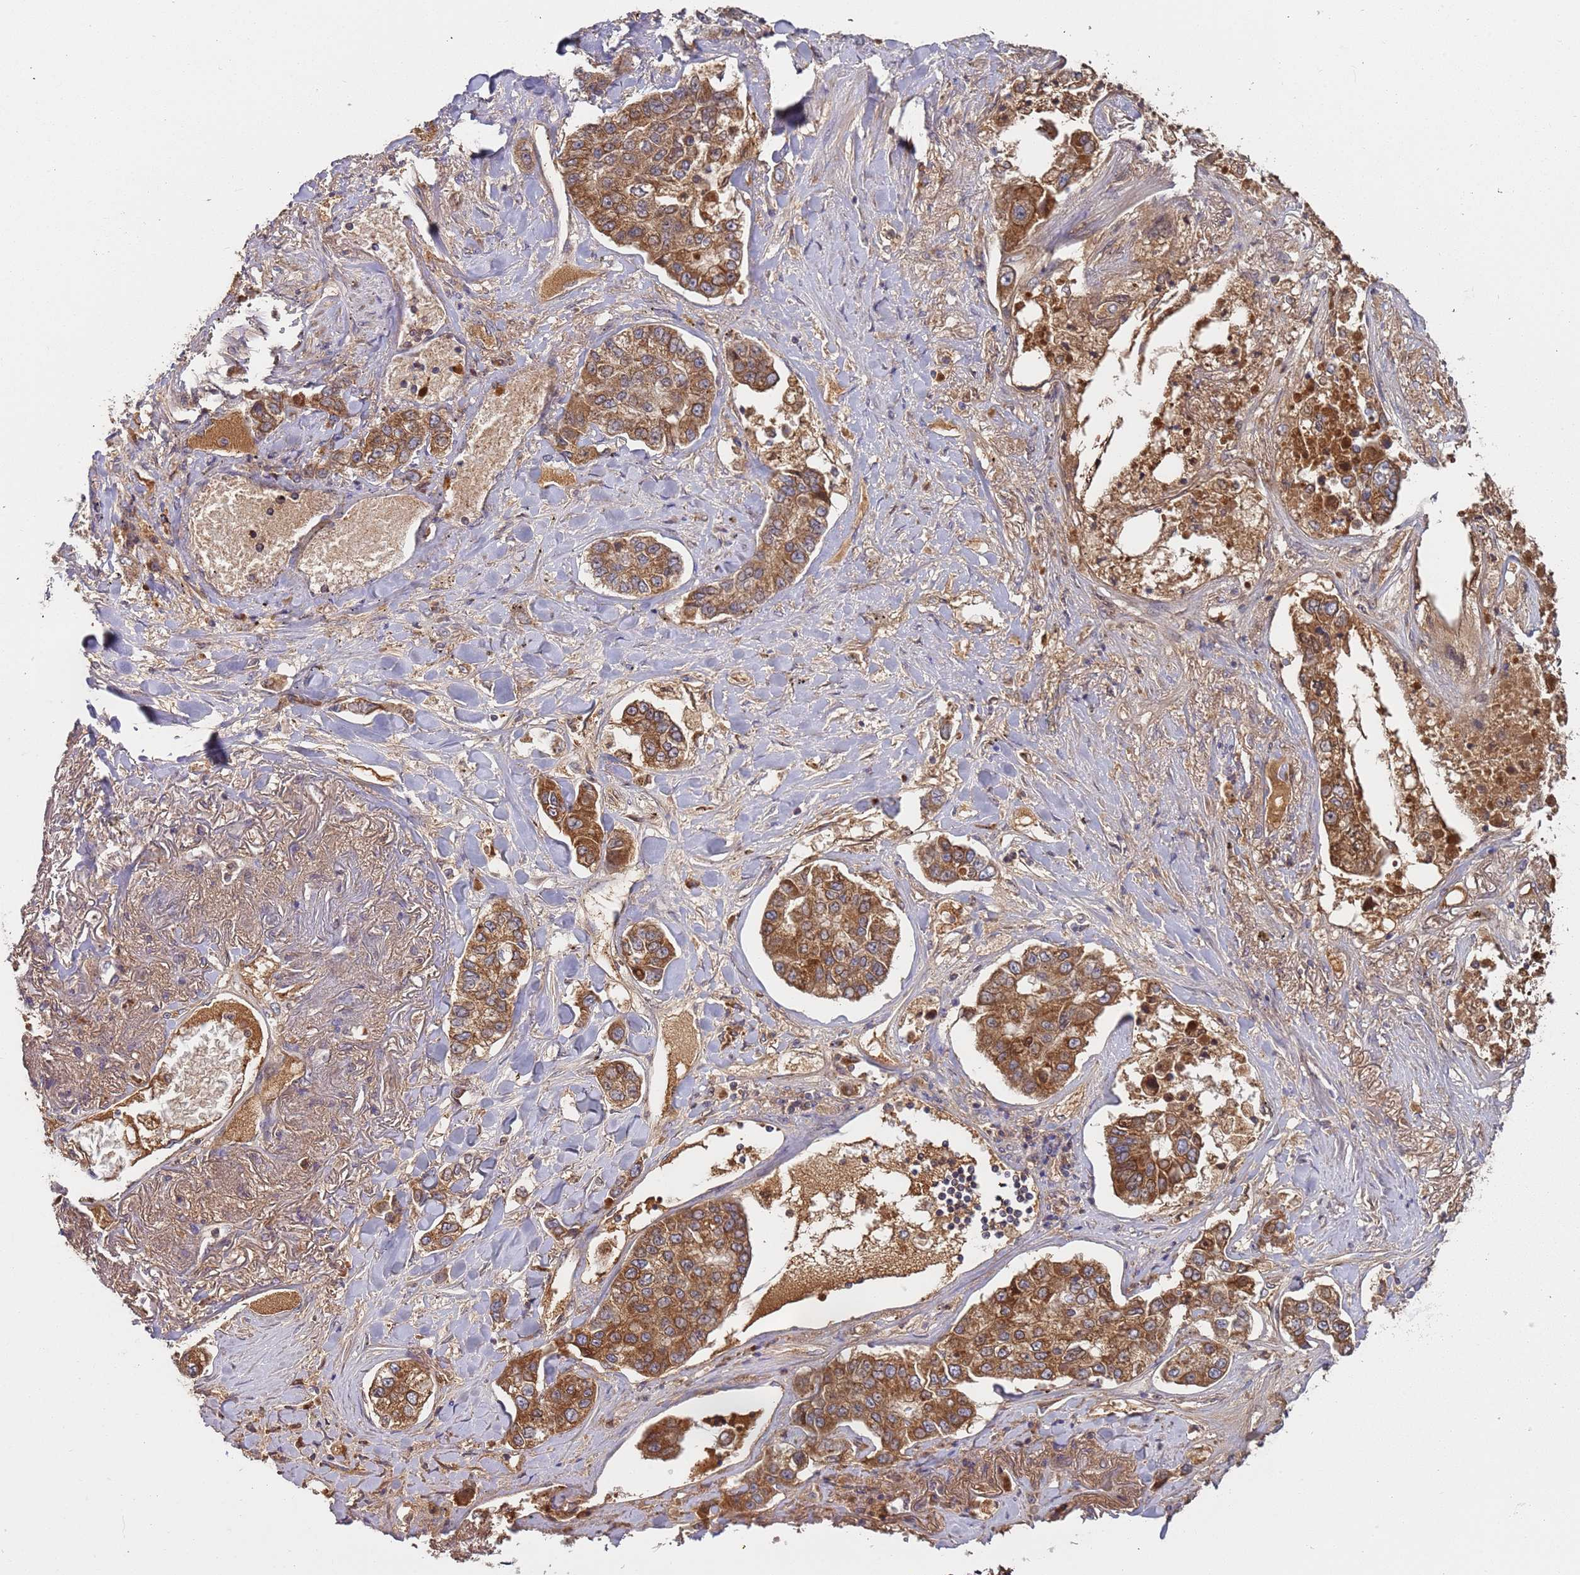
{"staining": {"intensity": "moderate", "quantity": ">75%", "location": "cytoplasmic/membranous"}, "tissue": "lung cancer", "cell_type": "Tumor cells", "image_type": "cancer", "snomed": [{"axis": "morphology", "description": "Adenocarcinoma, NOS"}, {"axis": "topography", "description": "Lung"}], "caption": "Immunohistochemistry (IHC) micrograph of human lung adenocarcinoma stained for a protein (brown), which demonstrates medium levels of moderate cytoplasmic/membranous staining in approximately >75% of tumor cells.", "gene": "OR5A2", "patient": {"sex": "male", "age": 49}}